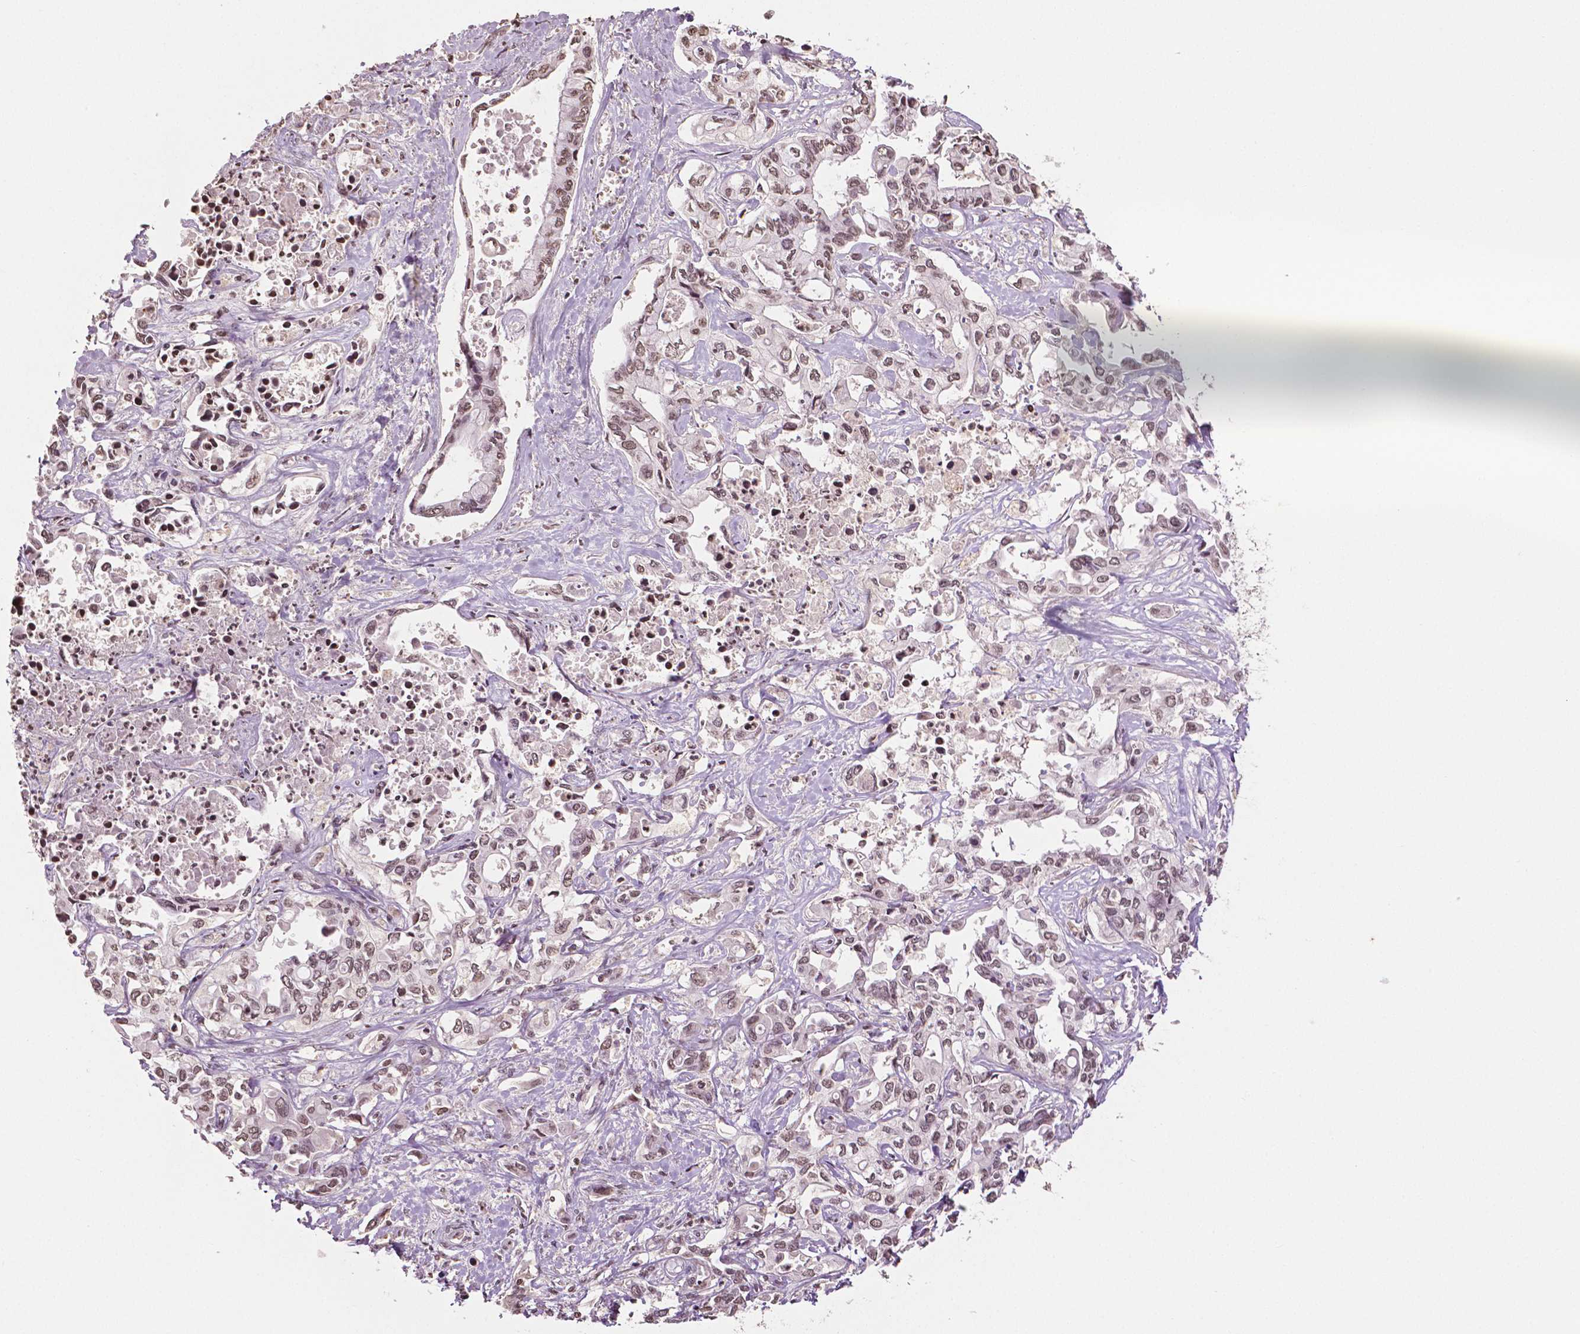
{"staining": {"intensity": "moderate", "quantity": ">75%", "location": "nuclear"}, "tissue": "liver cancer", "cell_type": "Tumor cells", "image_type": "cancer", "snomed": [{"axis": "morphology", "description": "Cholangiocarcinoma"}, {"axis": "topography", "description": "Liver"}], "caption": "Liver cancer (cholangiocarcinoma) stained with IHC reveals moderate nuclear expression in approximately >75% of tumor cells.", "gene": "DEK", "patient": {"sex": "female", "age": 64}}